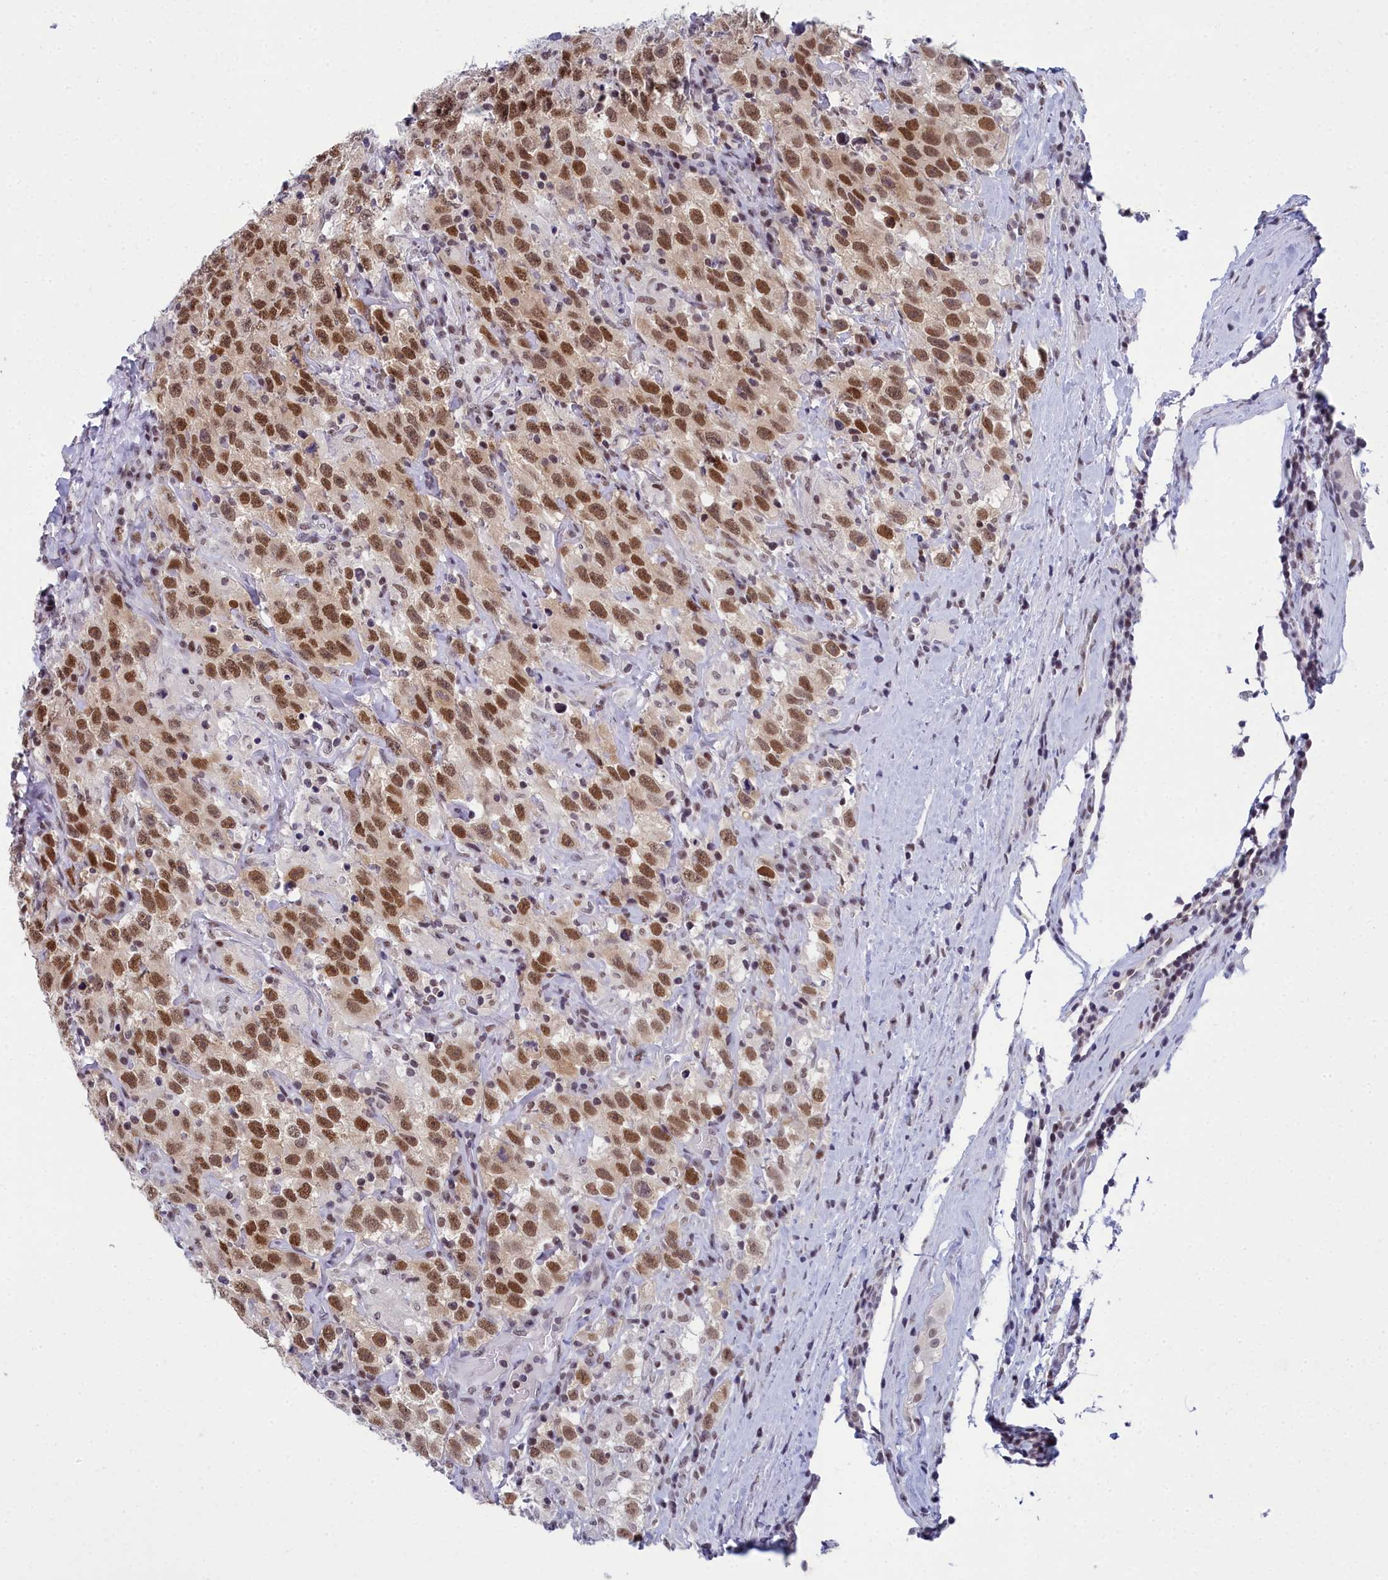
{"staining": {"intensity": "strong", "quantity": ">75%", "location": "nuclear"}, "tissue": "testis cancer", "cell_type": "Tumor cells", "image_type": "cancer", "snomed": [{"axis": "morphology", "description": "Seminoma, NOS"}, {"axis": "topography", "description": "Testis"}], "caption": "This is a photomicrograph of immunohistochemistry staining of testis cancer, which shows strong positivity in the nuclear of tumor cells.", "gene": "CCDC97", "patient": {"sex": "male", "age": 41}}